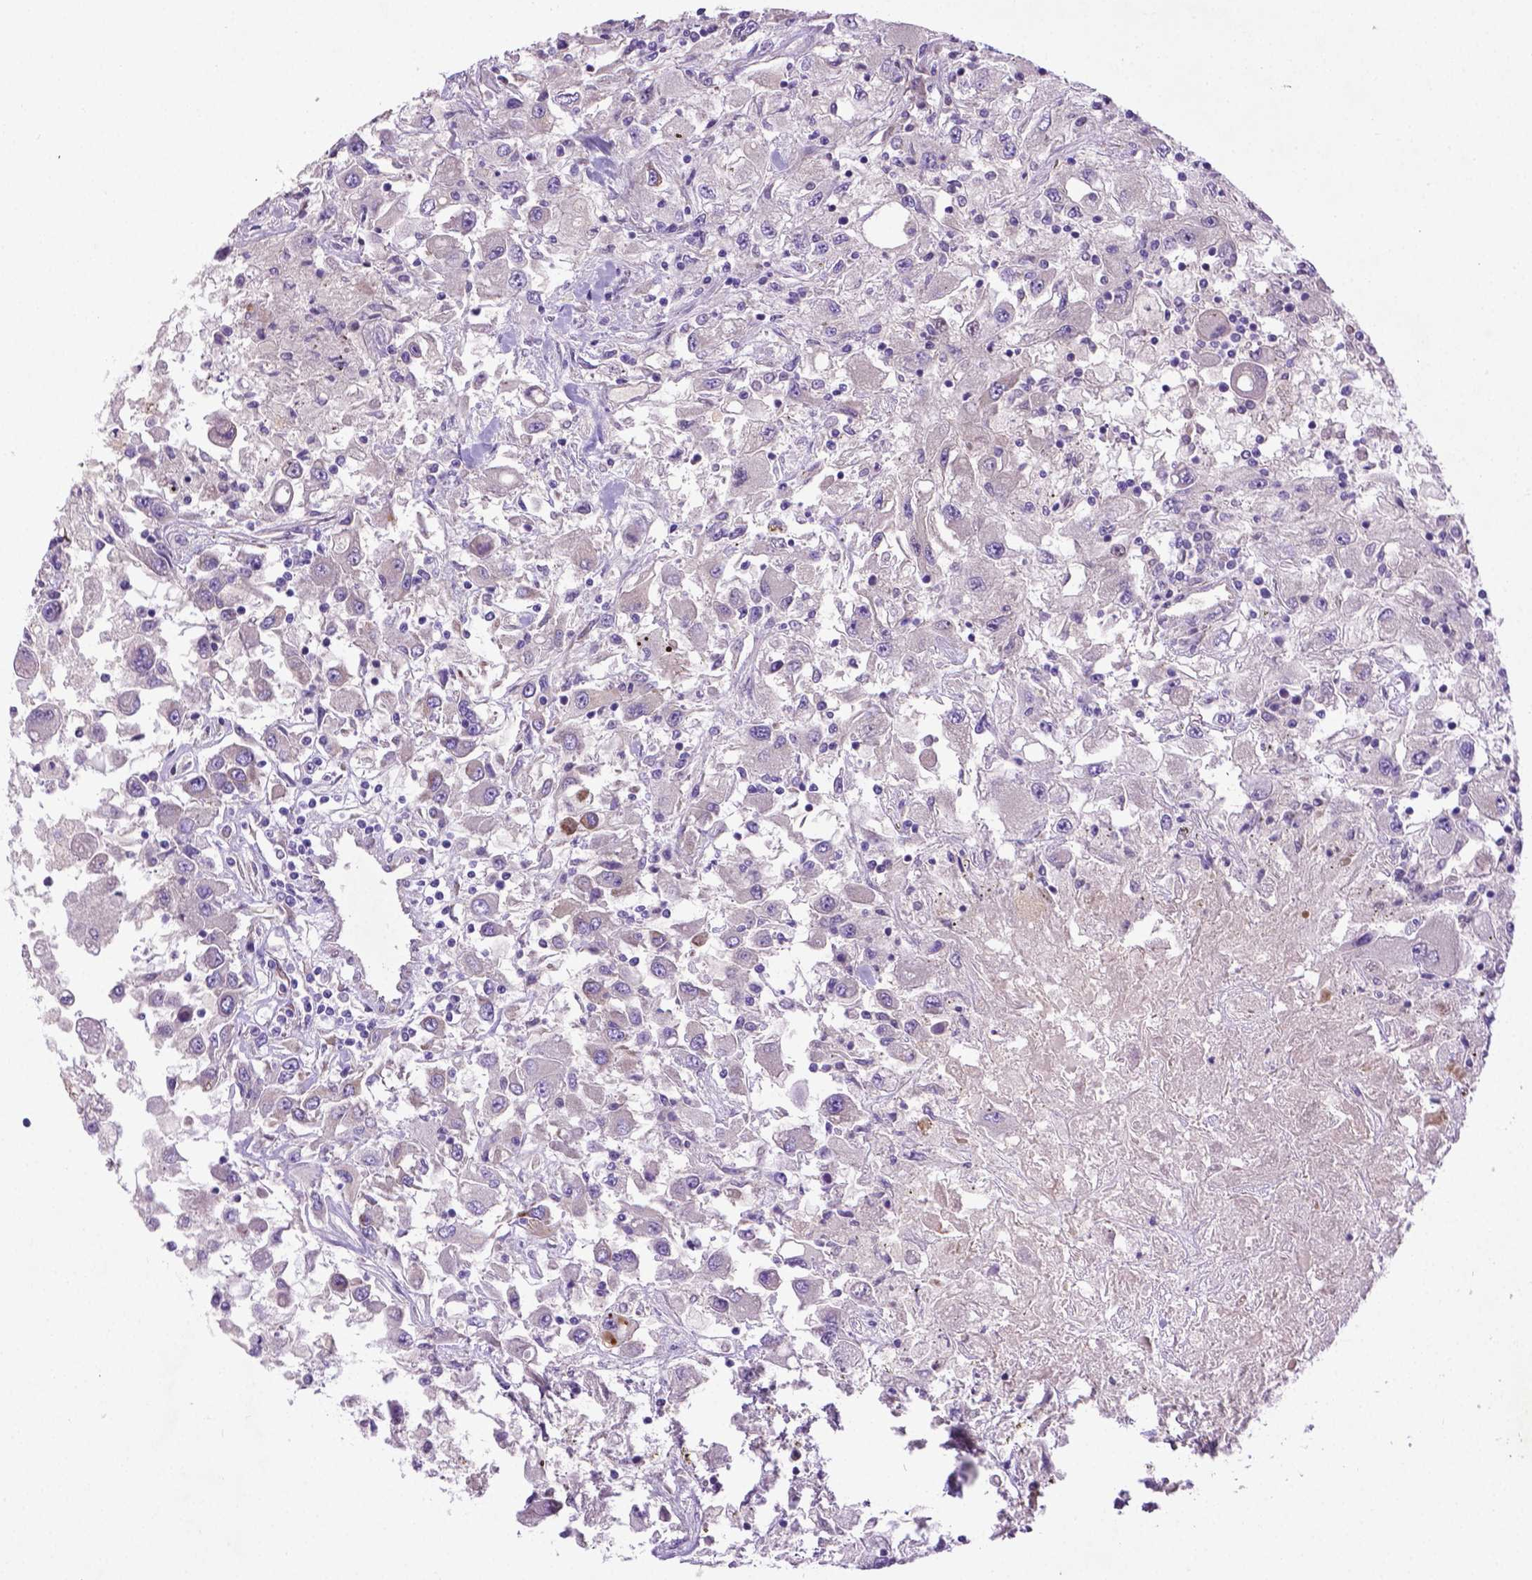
{"staining": {"intensity": "moderate", "quantity": "<25%", "location": "cytoplasmic/membranous"}, "tissue": "renal cancer", "cell_type": "Tumor cells", "image_type": "cancer", "snomed": [{"axis": "morphology", "description": "Adenocarcinoma, NOS"}, {"axis": "topography", "description": "Kidney"}], "caption": "Immunohistochemical staining of human renal adenocarcinoma demonstrates low levels of moderate cytoplasmic/membranous staining in about <25% of tumor cells.", "gene": "CCER2", "patient": {"sex": "female", "age": 67}}